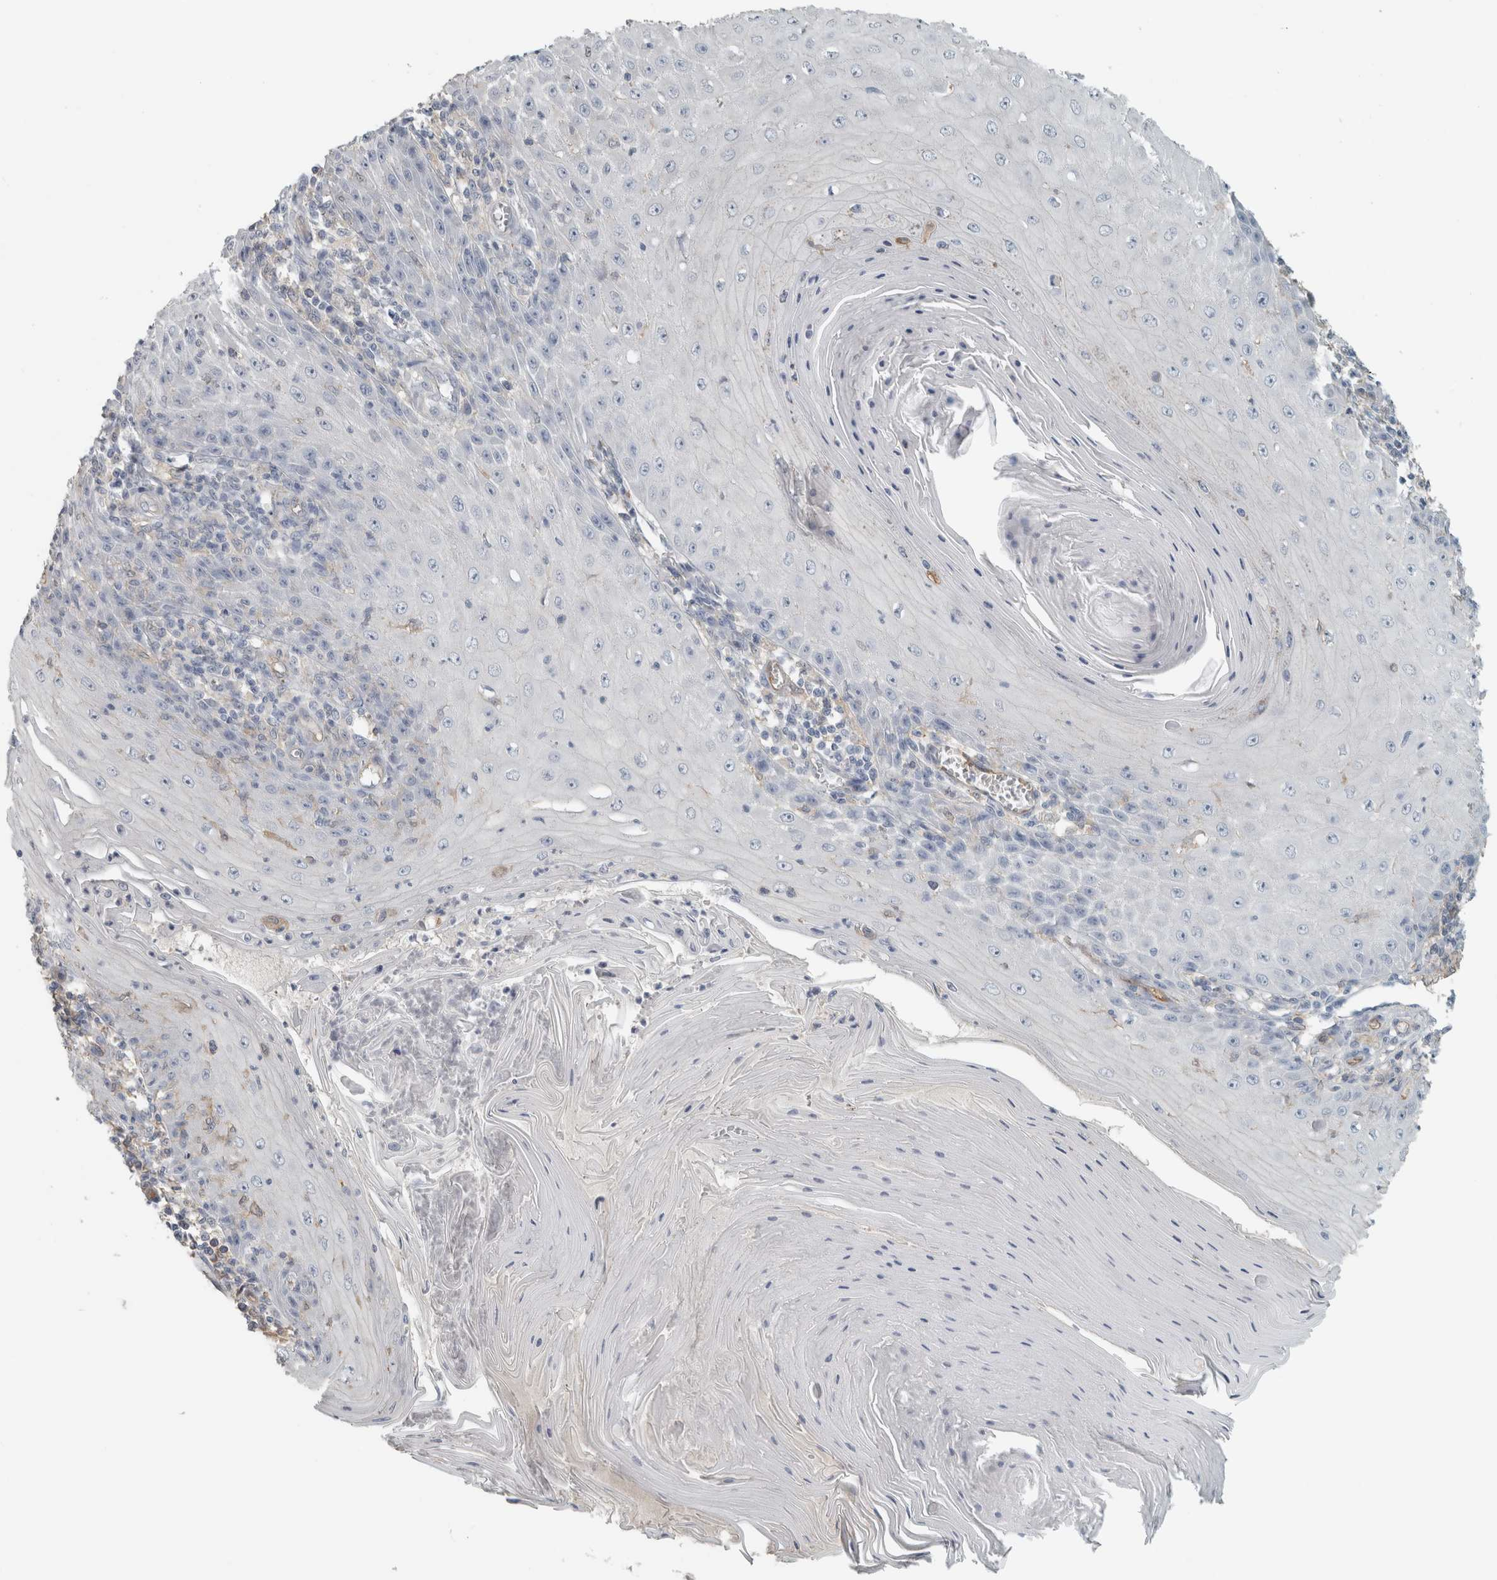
{"staining": {"intensity": "negative", "quantity": "none", "location": "none"}, "tissue": "skin cancer", "cell_type": "Tumor cells", "image_type": "cancer", "snomed": [{"axis": "morphology", "description": "Squamous cell carcinoma, NOS"}, {"axis": "topography", "description": "Skin"}], "caption": "Skin squamous cell carcinoma stained for a protein using immunohistochemistry shows no positivity tumor cells.", "gene": "SCIN", "patient": {"sex": "female", "age": 73}}